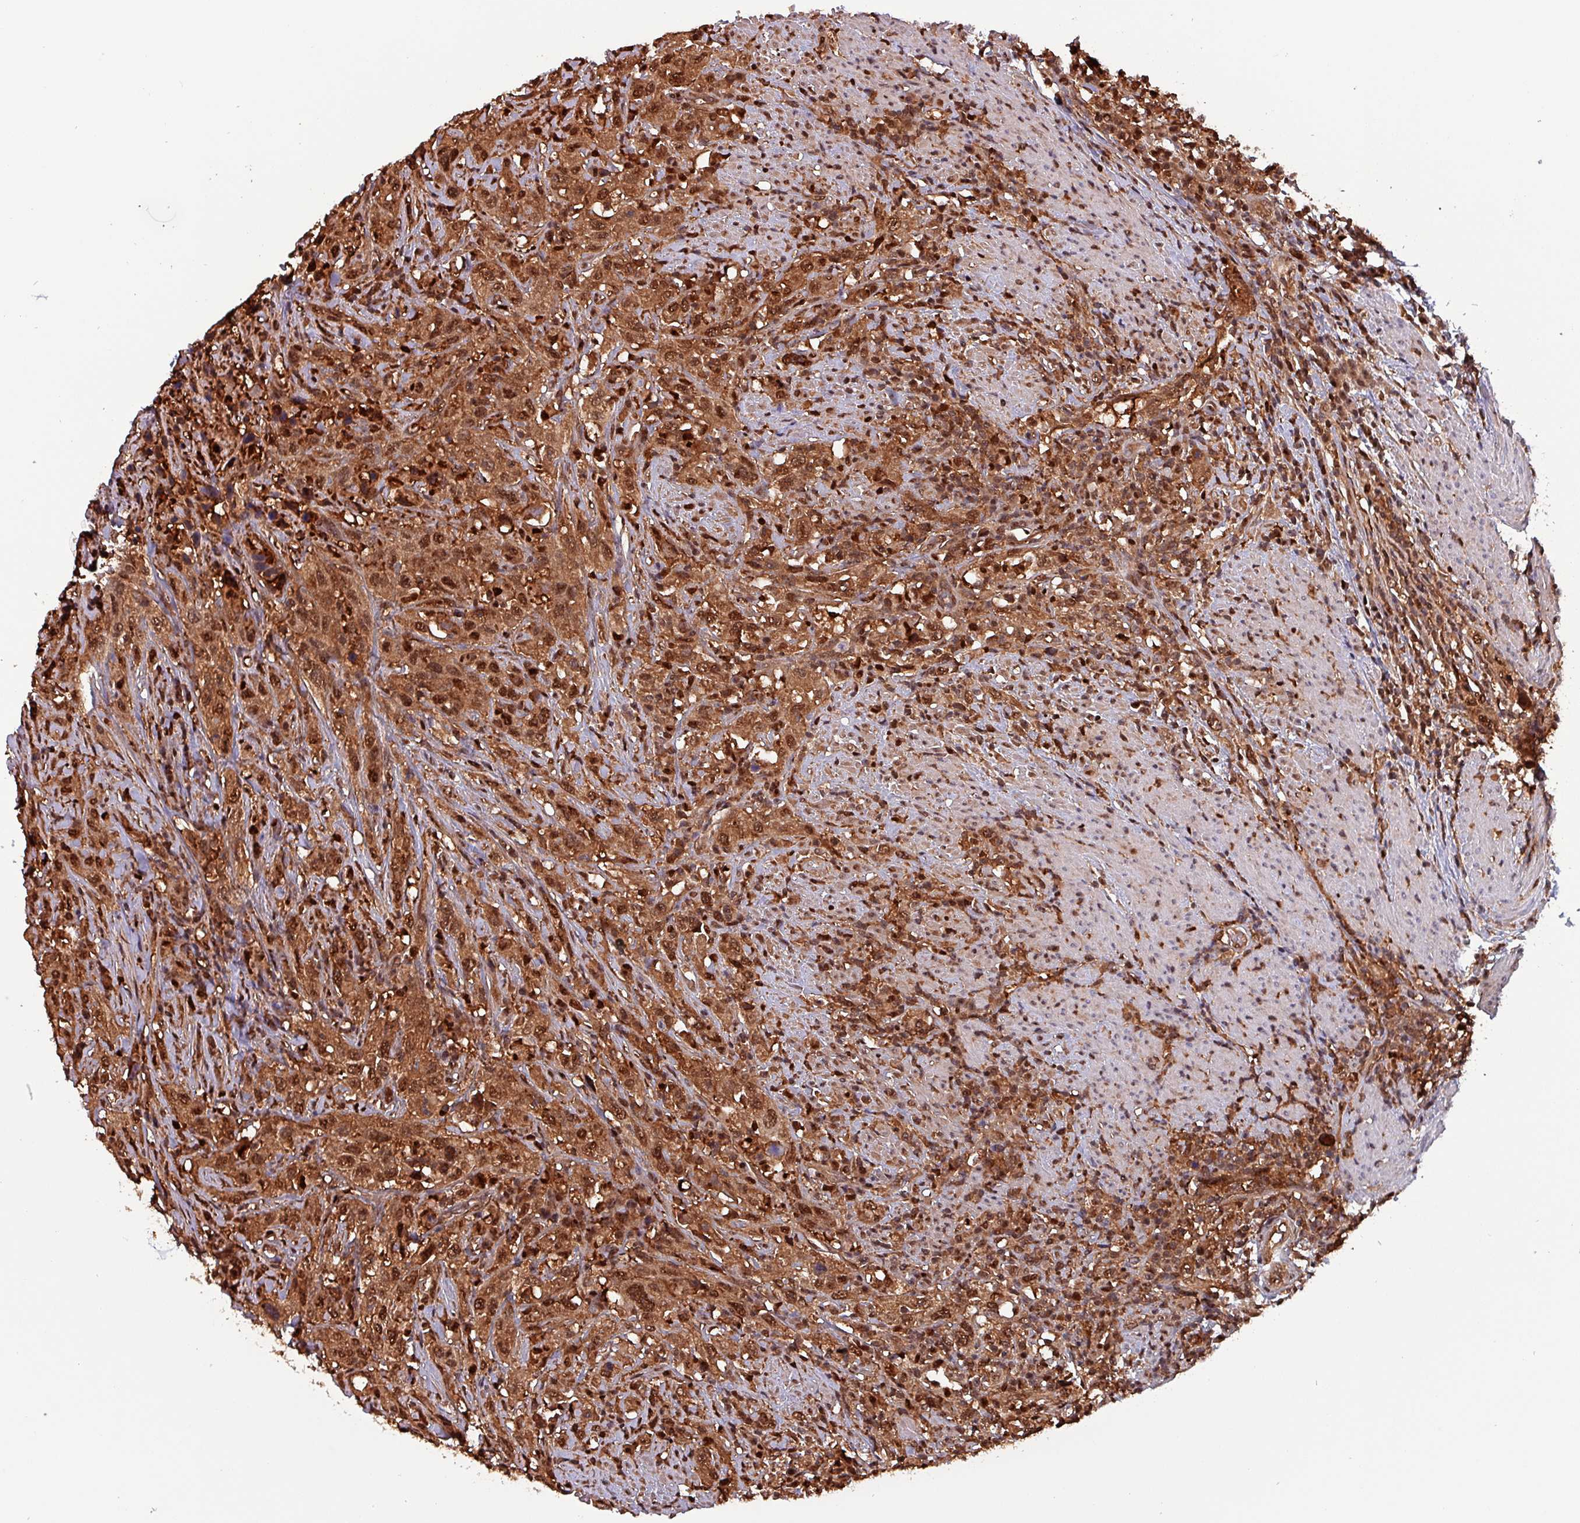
{"staining": {"intensity": "strong", "quantity": ">75%", "location": "cytoplasmic/membranous,nuclear"}, "tissue": "urothelial cancer", "cell_type": "Tumor cells", "image_type": "cancer", "snomed": [{"axis": "morphology", "description": "Urothelial carcinoma, High grade"}, {"axis": "topography", "description": "Urinary bladder"}], "caption": "Strong cytoplasmic/membranous and nuclear positivity for a protein is seen in approximately >75% of tumor cells of urothelial cancer using immunohistochemistry (IHC).", "gene": "PSMB8", "patient": {"sex": "male", "age": 61}}